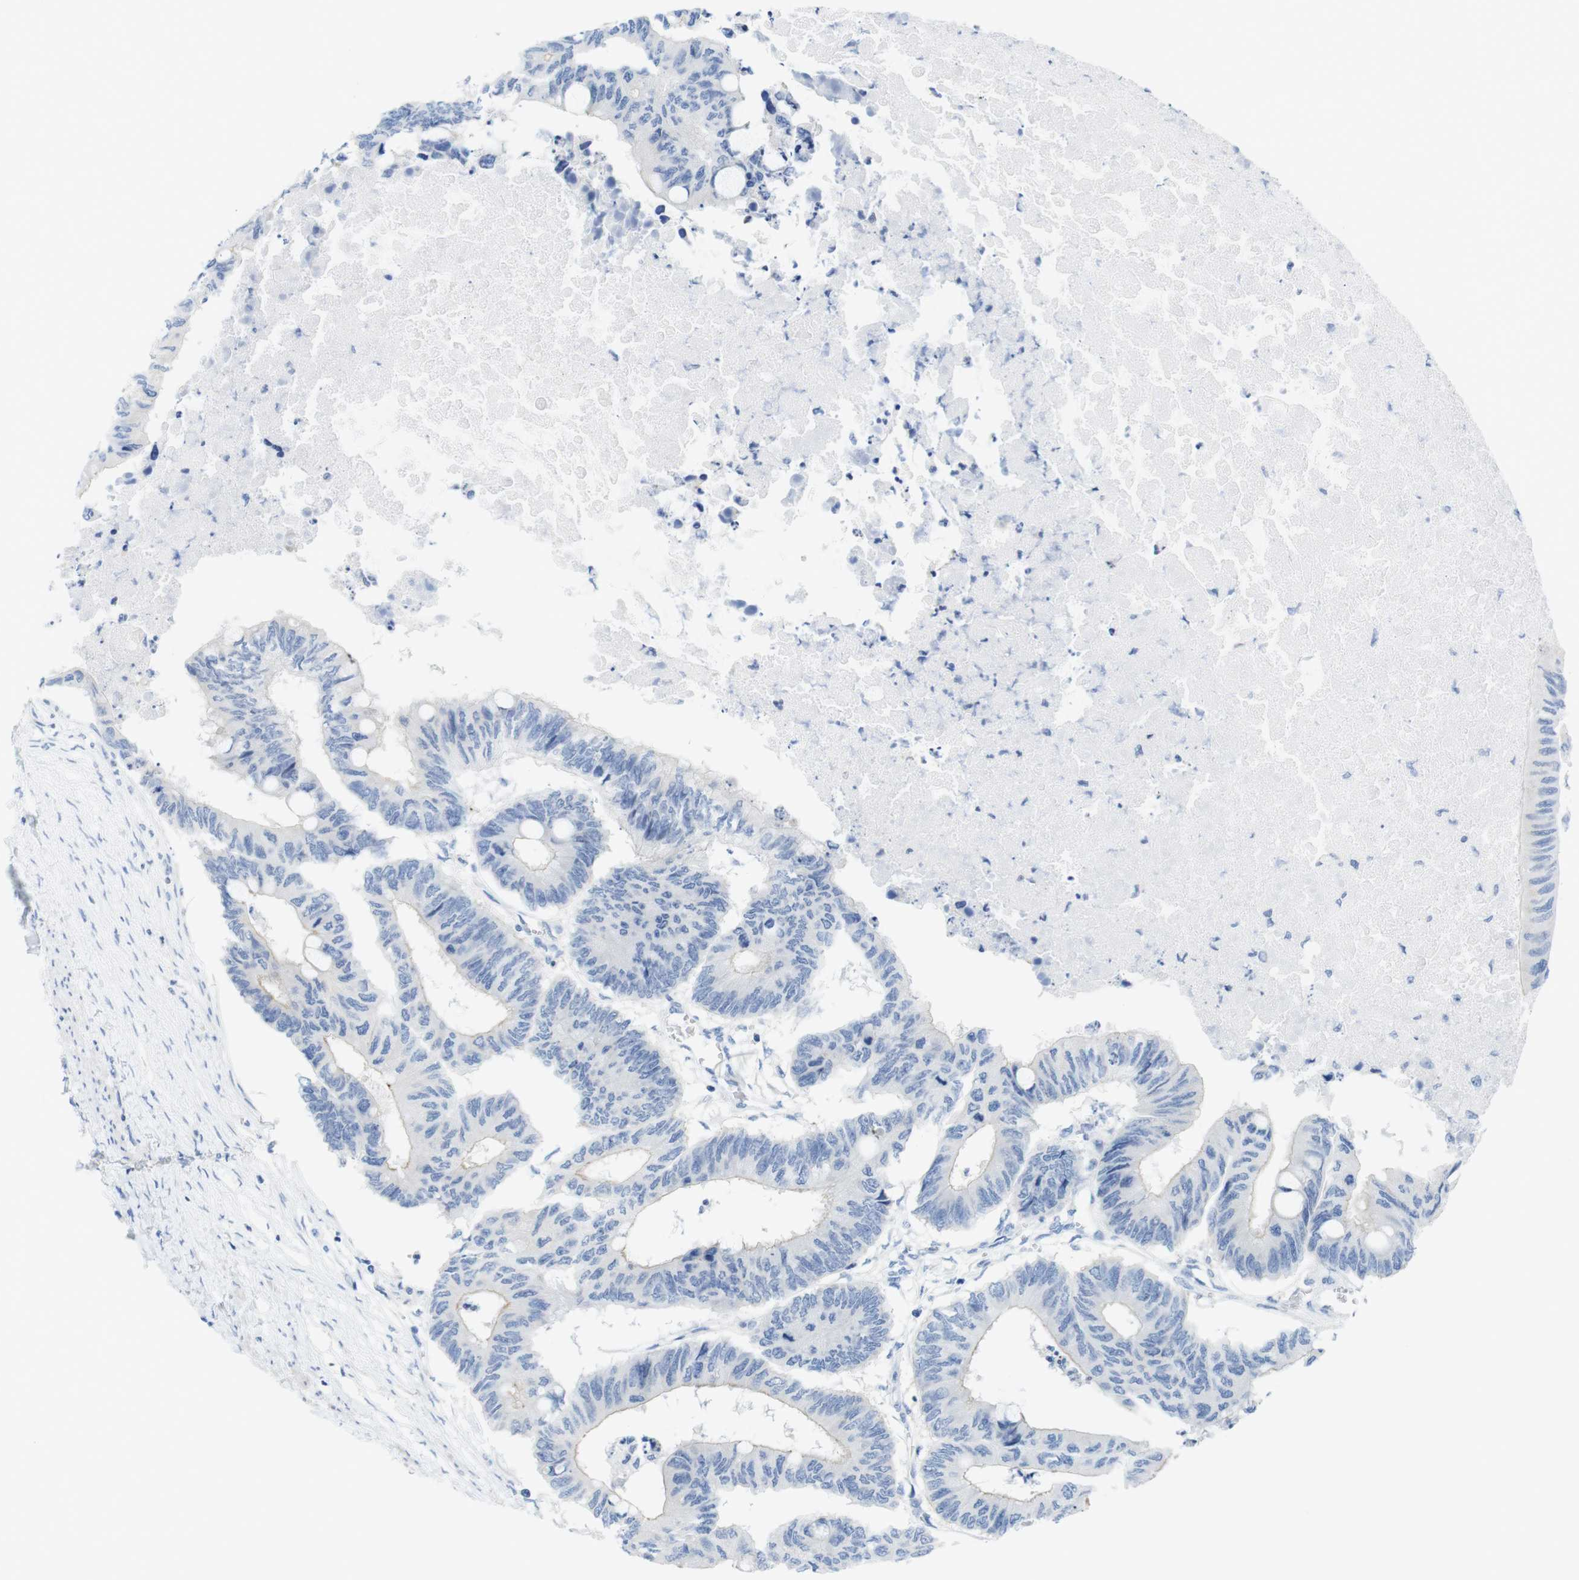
{"staining": {"intensity": "negative", "quantity": "none", "location": "none"}, "tissue": "colorectal cancer", "cell_type": "Tumor cells", "image_type": "cancer", "snomed": [{"axis": "morphology", "description": "Normal tissue, NOS"}, {"axis": "morphology", "description": "Adenocarcinoma, NOS"}, {"axis": "topography", "description": "Rectum"}, {"axis": "topography", "description": "Peripheral nerve tissue"}], "caption": "High magnification brightfield microscopy of colorectal adenocarcinoma stained with DAB (3,3'-diaminobenzidine) (brown) and counterstained with hematoxylin (blue): tumor cells show no significant staining.", "gene": "ASIC5", "patient": {"sex": "male", "age": 92}}